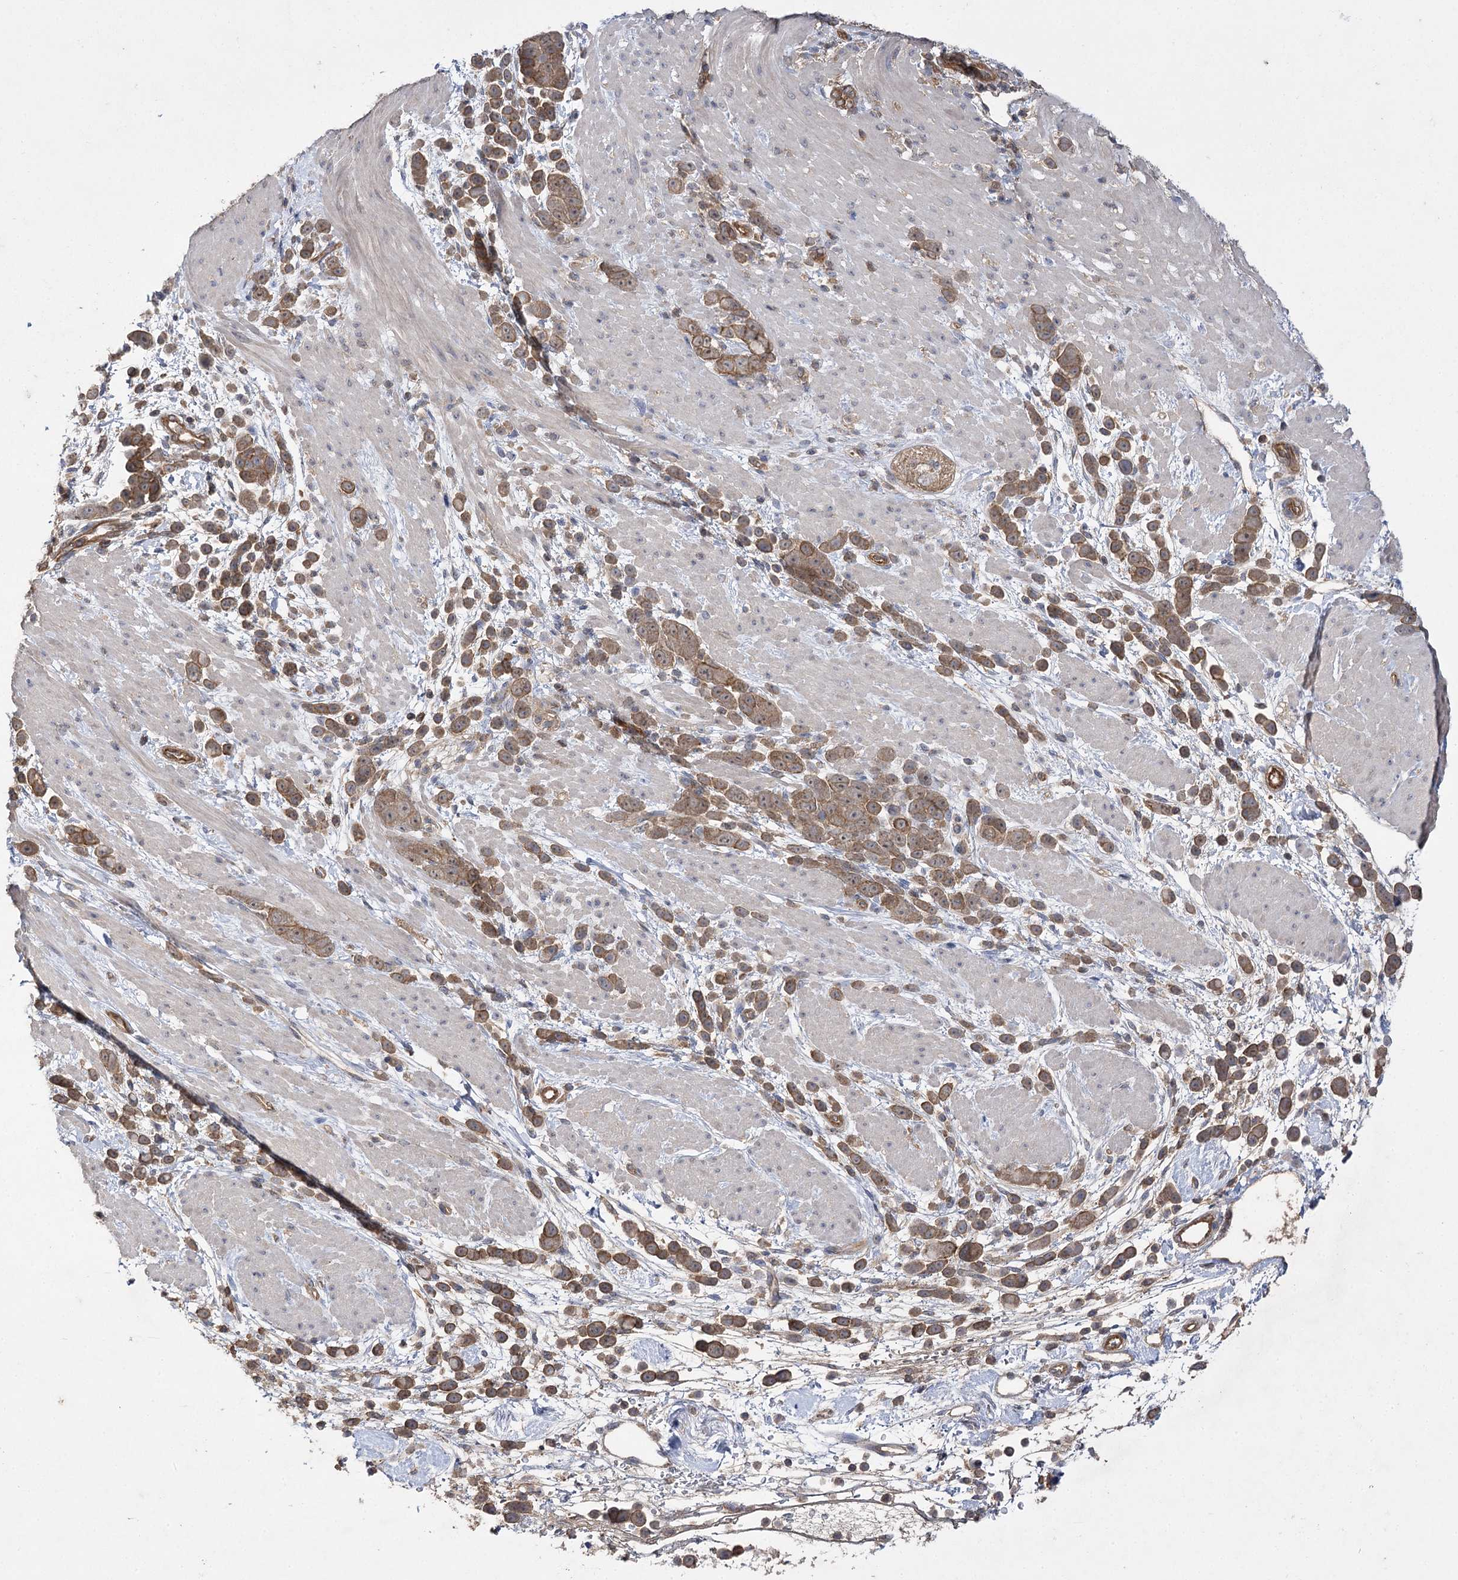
{"staining": {"intensity": "moderate", "quantity": ">75%", "location": "cytoplasmic/membranous"}, "tissue": "pancreatic cancer", "cell_type": "Tumor cells", "image_type": "cancer", "snomed": [{"axis": "morphology", "description": "Normal tissue, NOS"}, {"axis": "morphology", "description": "Adenocarcinoma, NOS"}, {"axis": "topography", "description": "Pancreas"}], "caption": "Tumor cells display medium levels of moderate cytoplasmic/membranous expression in about >75% of cells in pancreatic cancer. The staining was performed using DAB to visualize the protein expression in brown, while the nuclei were stained in blue with hematoxylin (Magnification: 20x).", "gene": "BCR", "patient": {"sex": "female", "age": 64}}